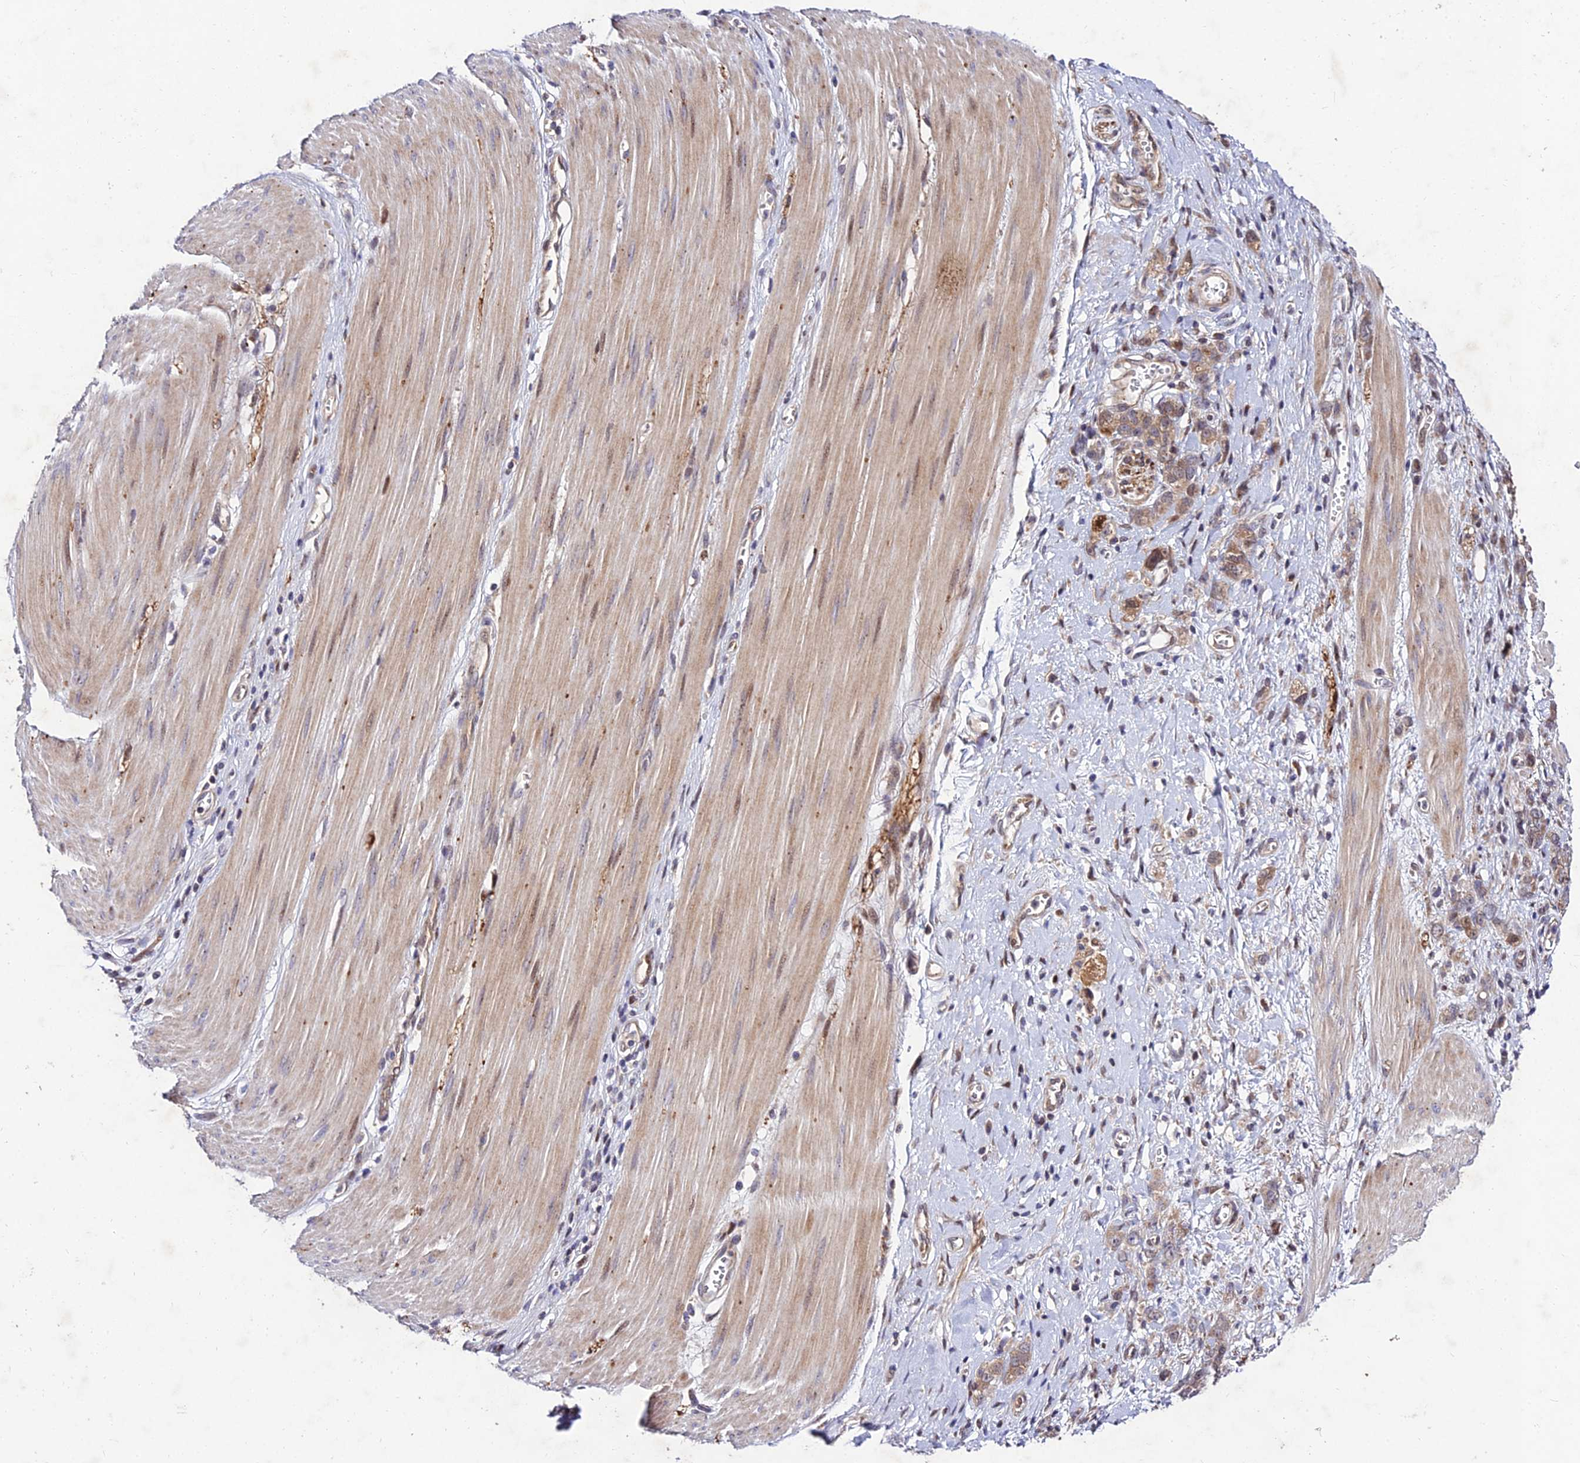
{"staining": {"intensity": "weak", "quantity": ">75%", "location": "cytoplasmic/membranous"}, "tissue": "stomach cancer", "cell_type": "Tumor cells", "image_type": "cancer", "snomed": [{"axis": "morphology", "description": "Adenocarcinoma, NOS"}, {"axis": "topography", "description": "Stomach"}], "caption": "Human stomach cancer (adenocarcinoma) stained with a protein marker reveals weak staining in tumor cells.", "gene": "MKKS", "patient": {"sex": "female", "age": 76}}